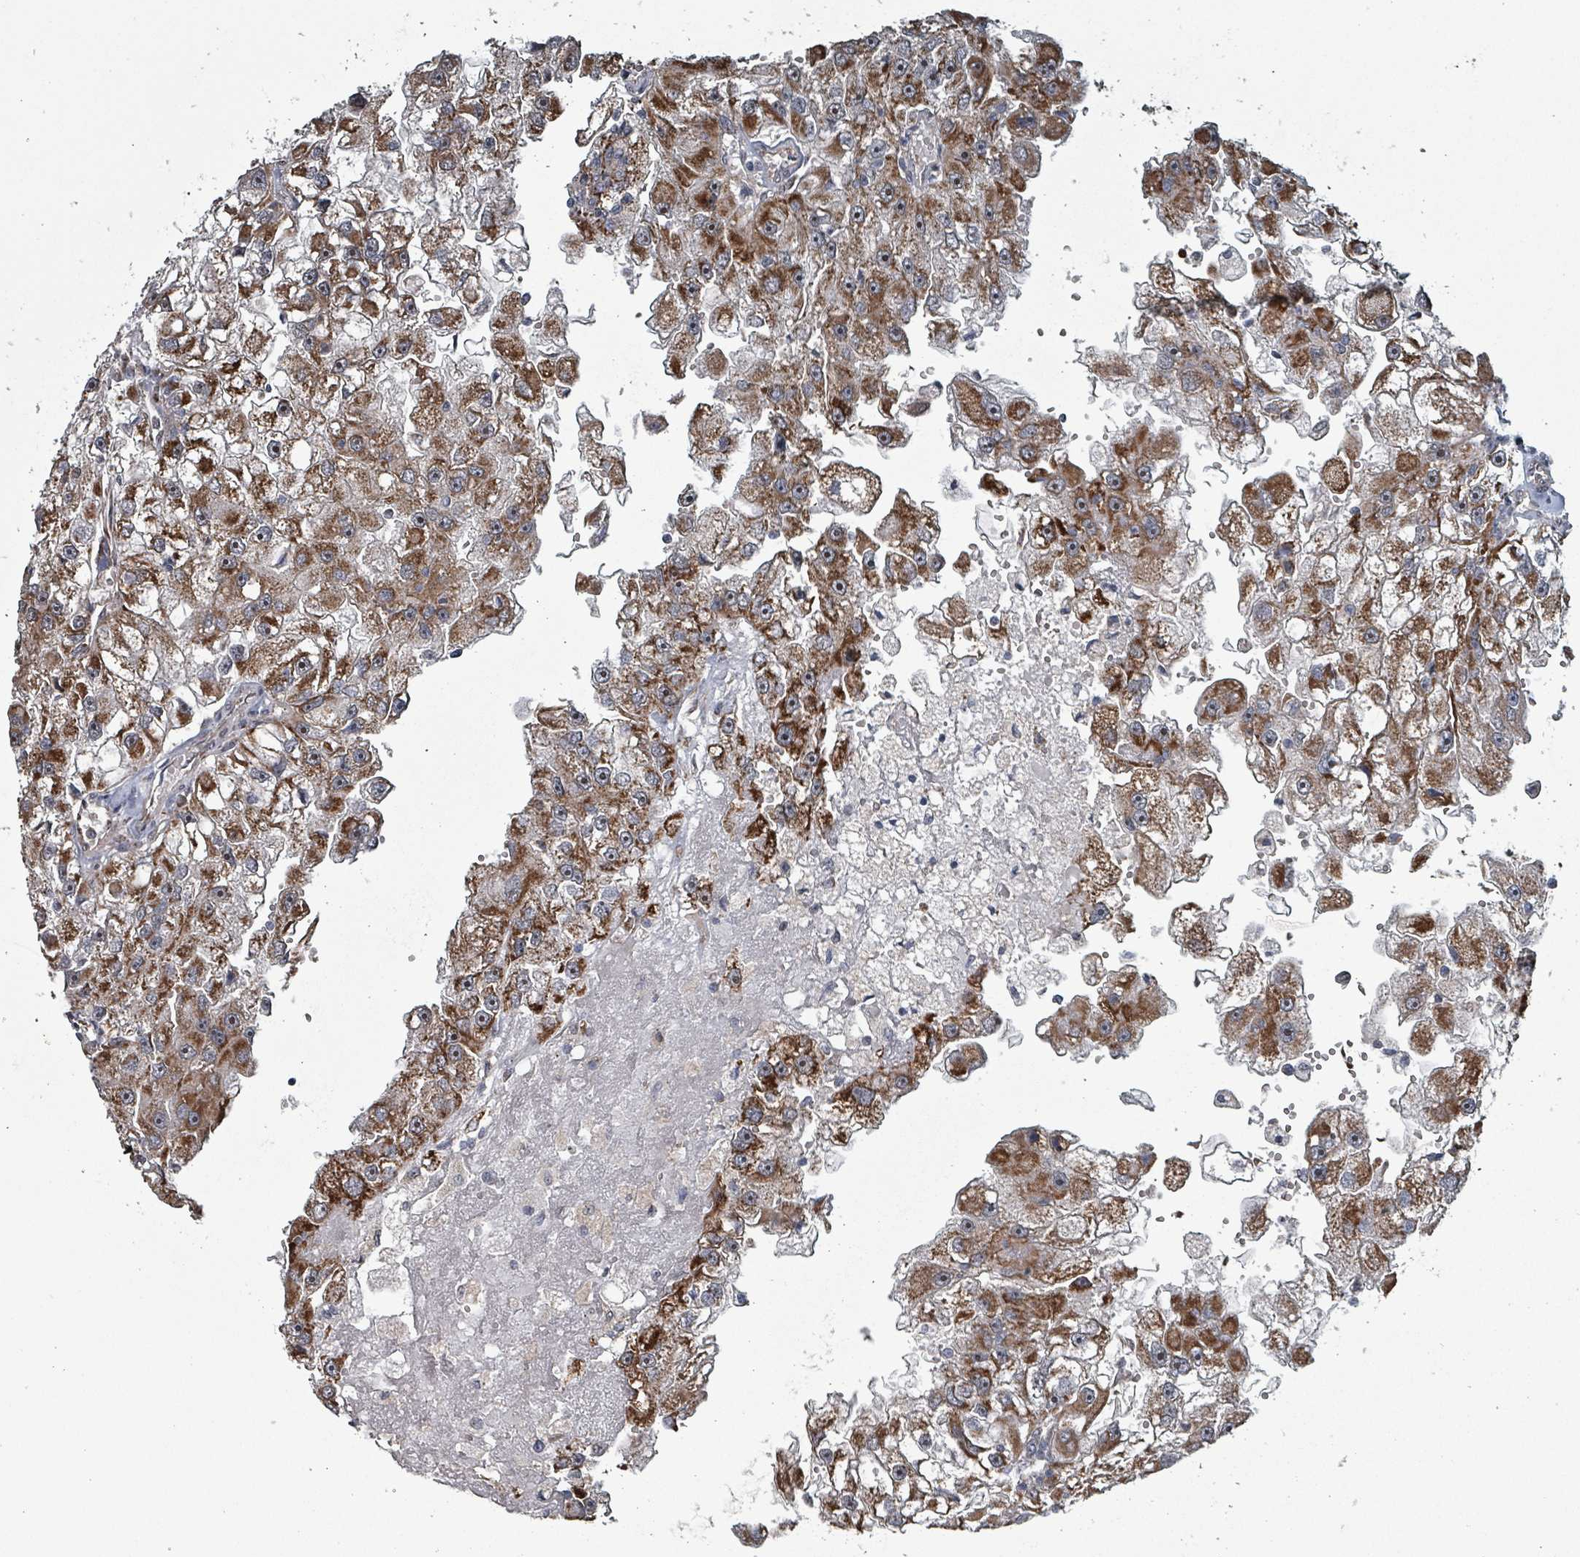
{"staining": {"intensity": "strong", "quantity": ">75%", "location": "cytoplasmic/membranous"}, "tissue": "renal cancer", "cell_type": "Tumor cells", "image_type": "cancer", "snomed": [{"axis": "morphology", "description": "Adenocarcinoma, NOS"}, {"axis": "topography", "description": "Kidney"}], "caption": "Protein staining of adenocarcinoma (renal) tissue demonstrates strong cytoplasmic/membranous staining in approximately >75% of tumor cells. The protein of interest is shown in brown color, while the nuclei are stained blue.", "gene": "MRPL4", "patient": {"sex": "male", "age": 63}}